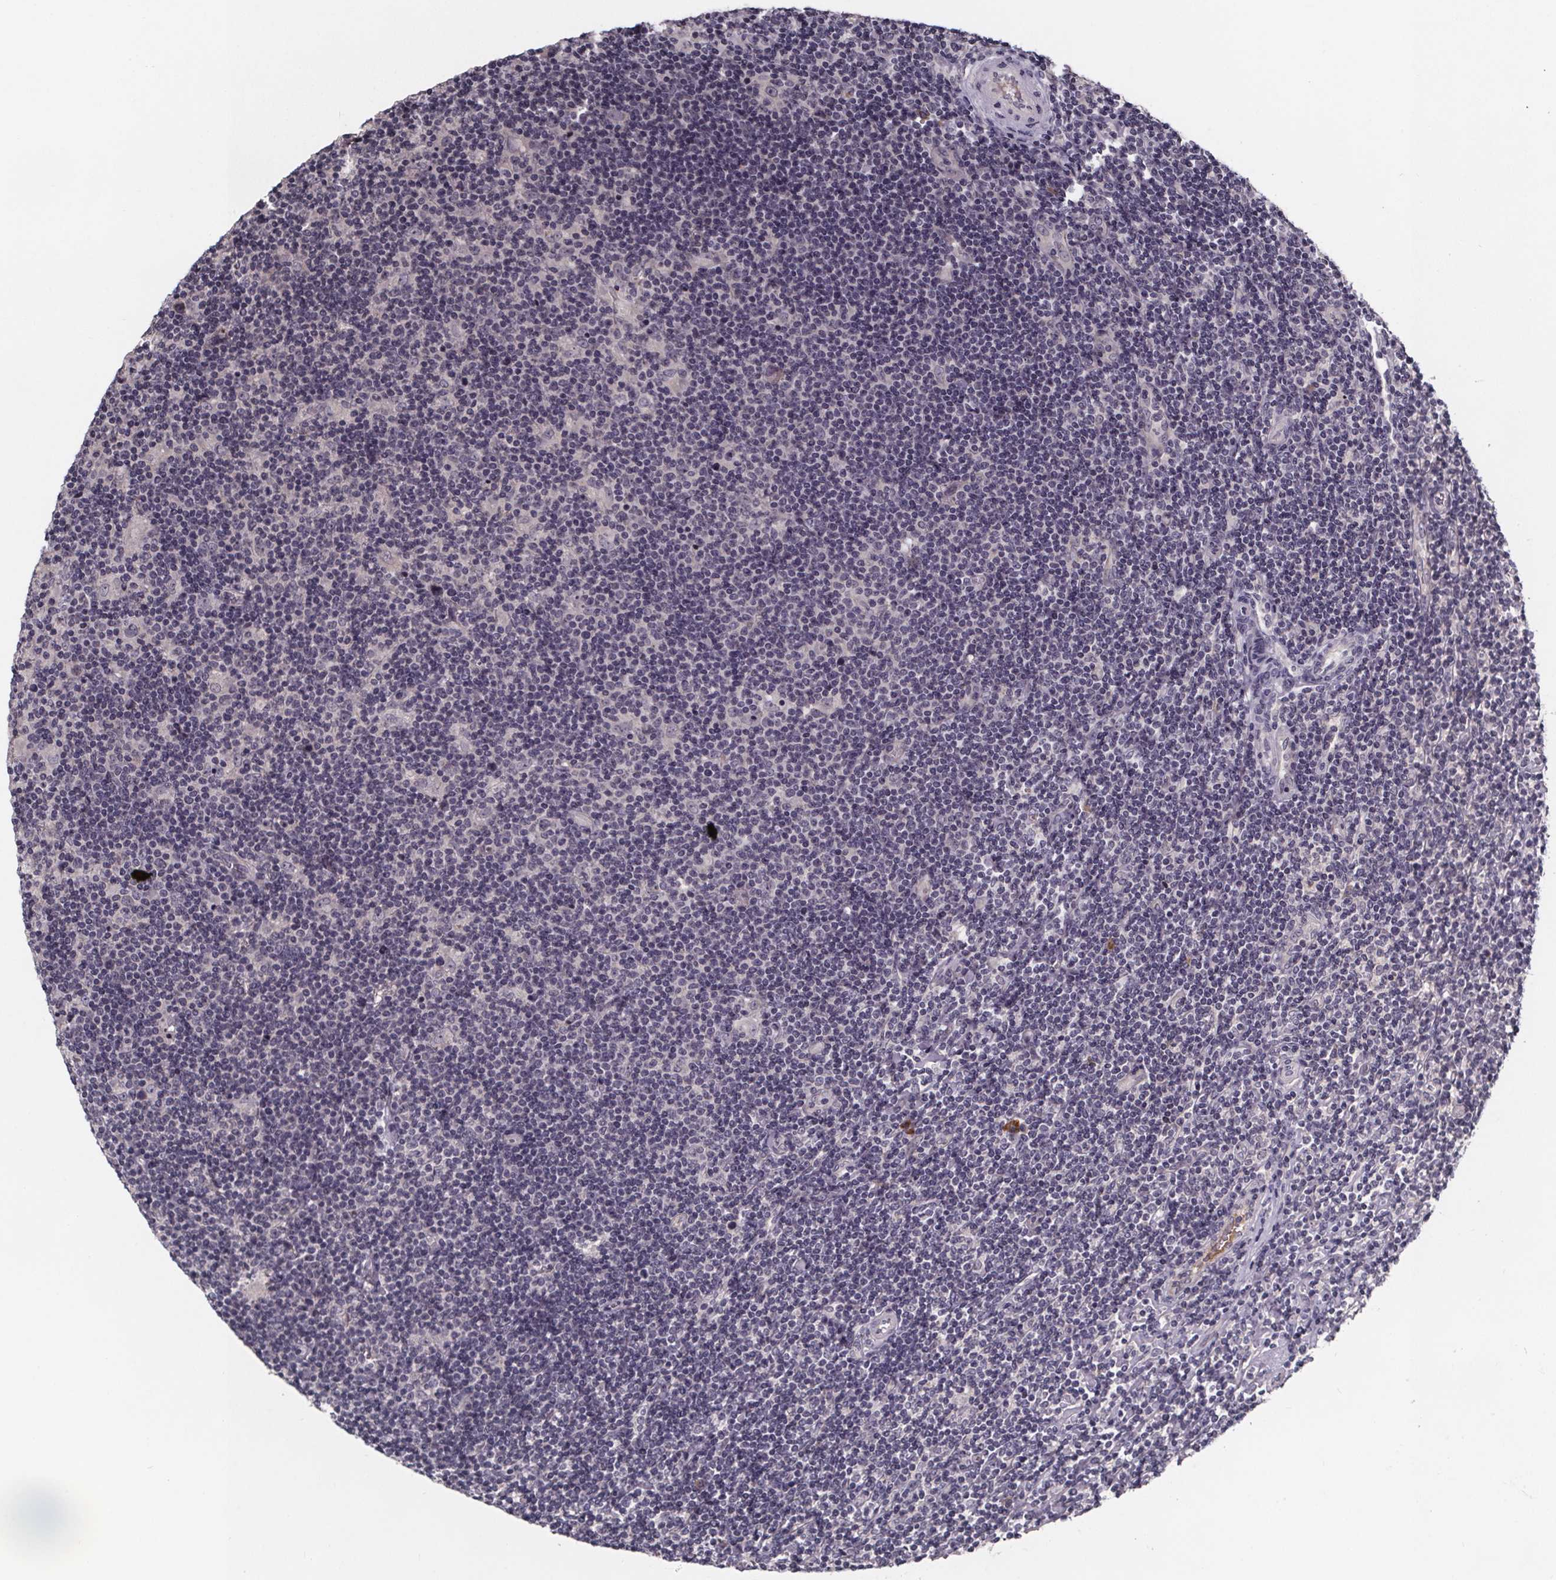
{"staining": {"intensity": "negative", "quantity": "none", "location": "none"}, "tissue": "lymphoma", "cell_type": "Tumor cells", "image_type": "cancer", "snomed": [{"axis": "morphology", "description": "Hodgkin's disease, NOS"}, {"axis": "topography", "description": "Lymph node"}], "caption": "A high-resolution histopathology image shows IHC staining of lymphoma, which demonstrates no significant positivity in tumor cells. (DAB (3,3'-diaminobenzidine) IHC with hematoxylin counter stain).", "gene": "NPHP4", "patient": {"sex": "male", "age": 40}}